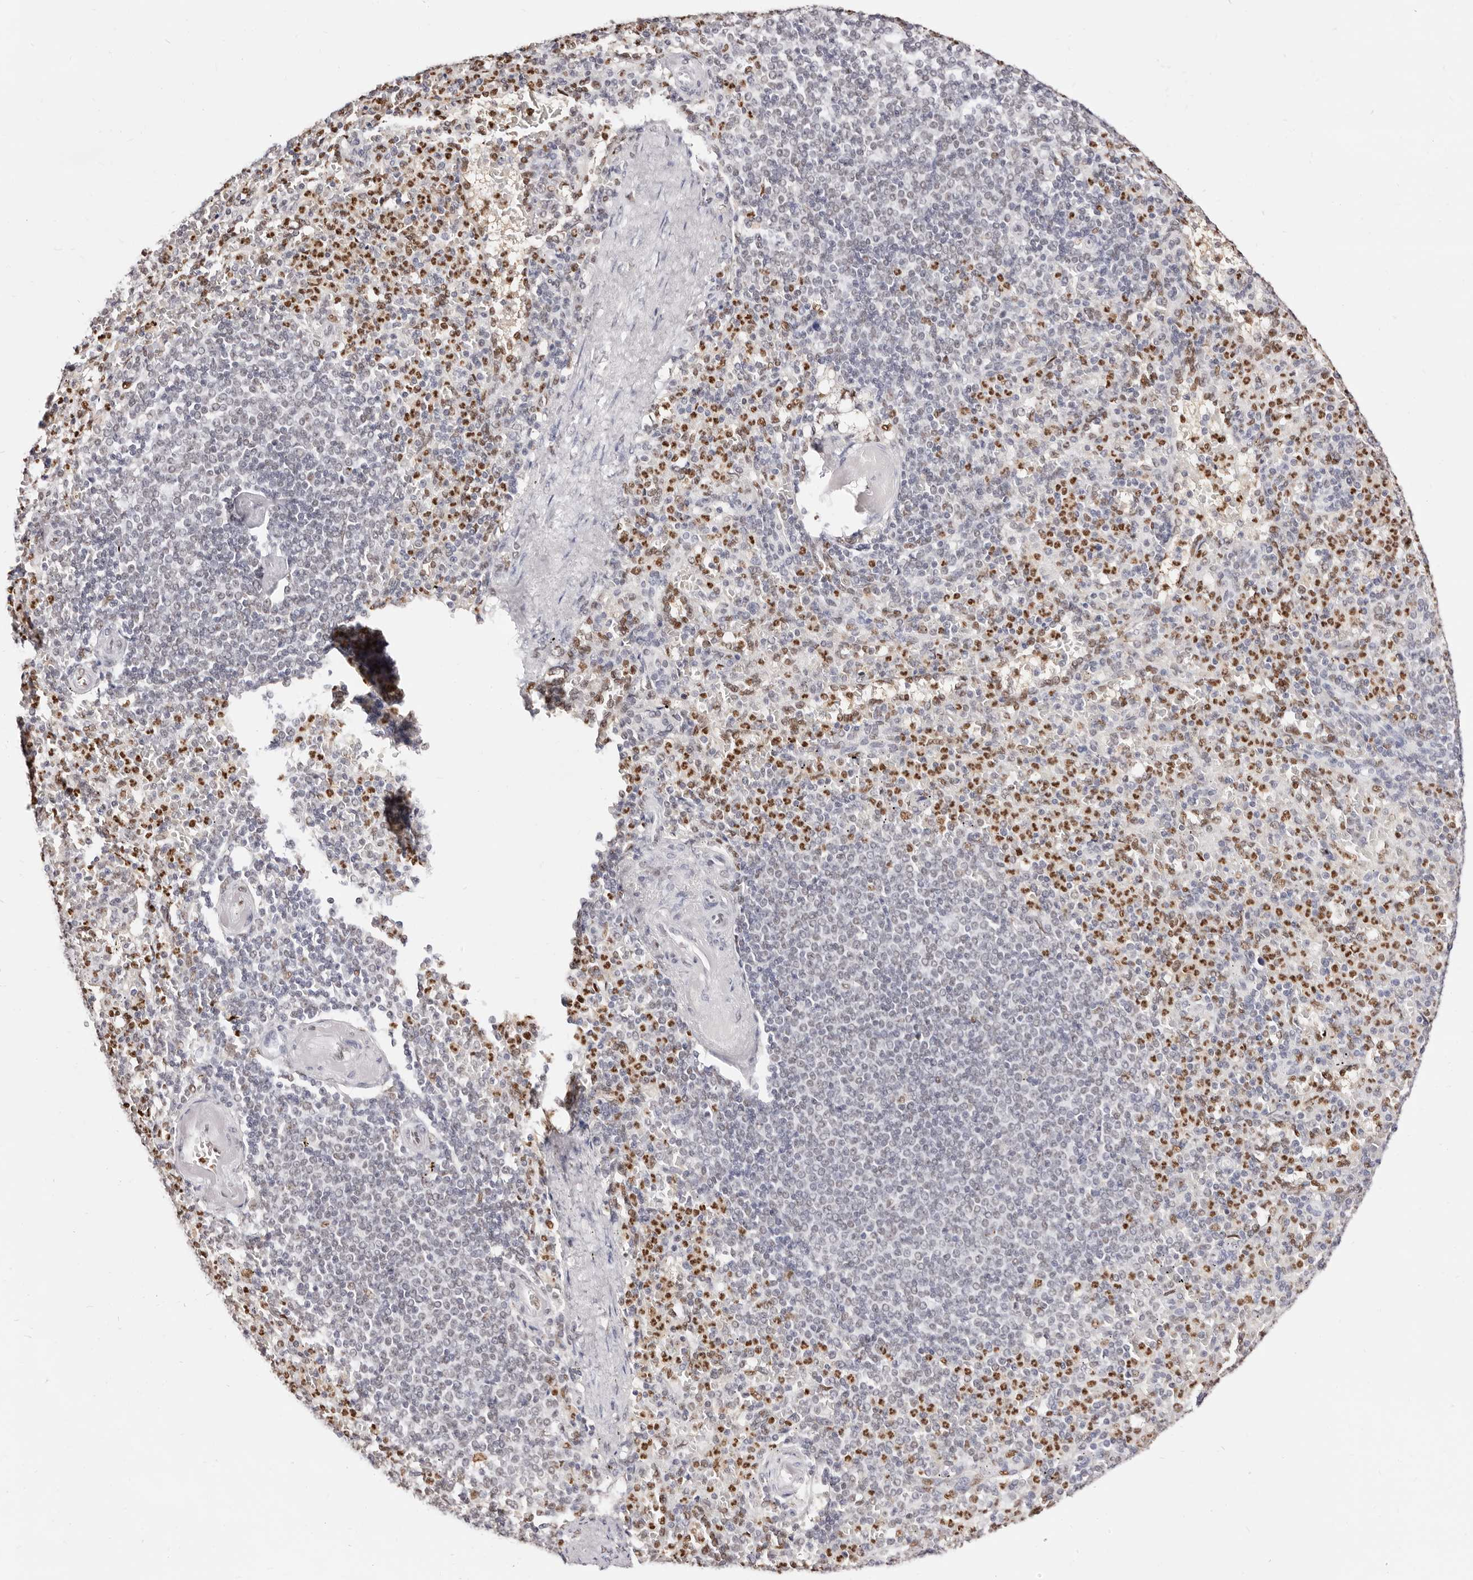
{"staining": {"intensity": "strong", "quantity": "25%-75%", "location": "nuclear"}, "tissue": "spleen", "cell_type": "Cells in red pulp", "image_type": "normal", "snomed": [{"axis": "morphology", "description": "Normal tissue, NOS"}, {"axis": "topography", "description": "Spleen"}], "caption": "Strong nuclear expression for a protein is present in about 25%-75% of cells in red pulp of normal spleen using IHC.", "gene": "TKT", "patient": {"sex": "female", "age": 74}}